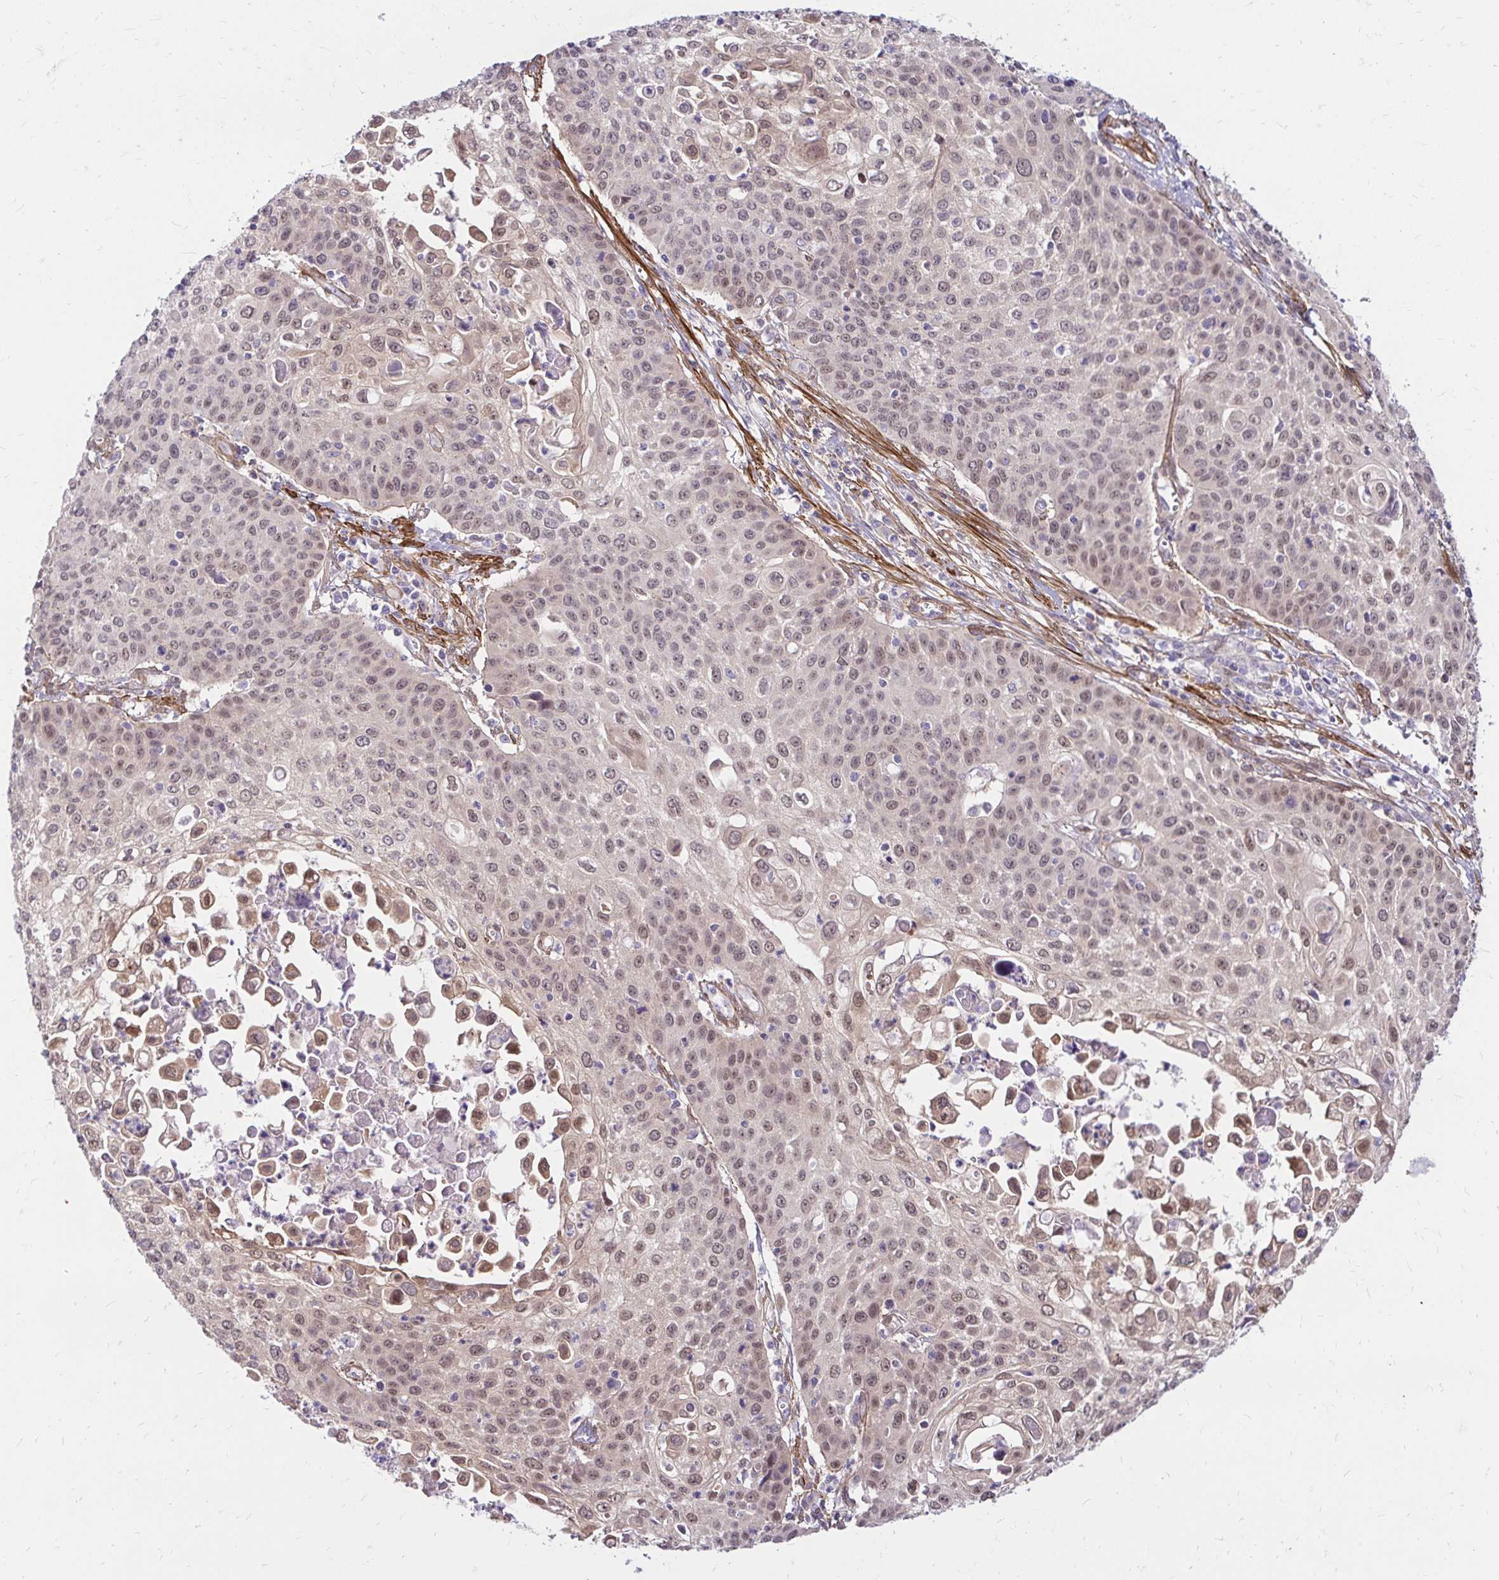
{"staining": {"intensity": "moderate", "quantity": "25%-75%", "location": "nuclear"}, "tissue": "cervical cancer", "cell_type": "Tumor cells", "image_type": "cancer", "snomed": [{"axis": "morphology", "description": "Squamous cell carcinoma, NOS"}, {"axis": "topography", "description": "Cervix"}], "caption": "Immunohistochemistry (IHC) of cervical cancer shows medium levels of moderate nuclear positivity in about 25%-75% of tumor cells.", "gene": "YAP1", "patient": {"sex": "female", "age": 65}}